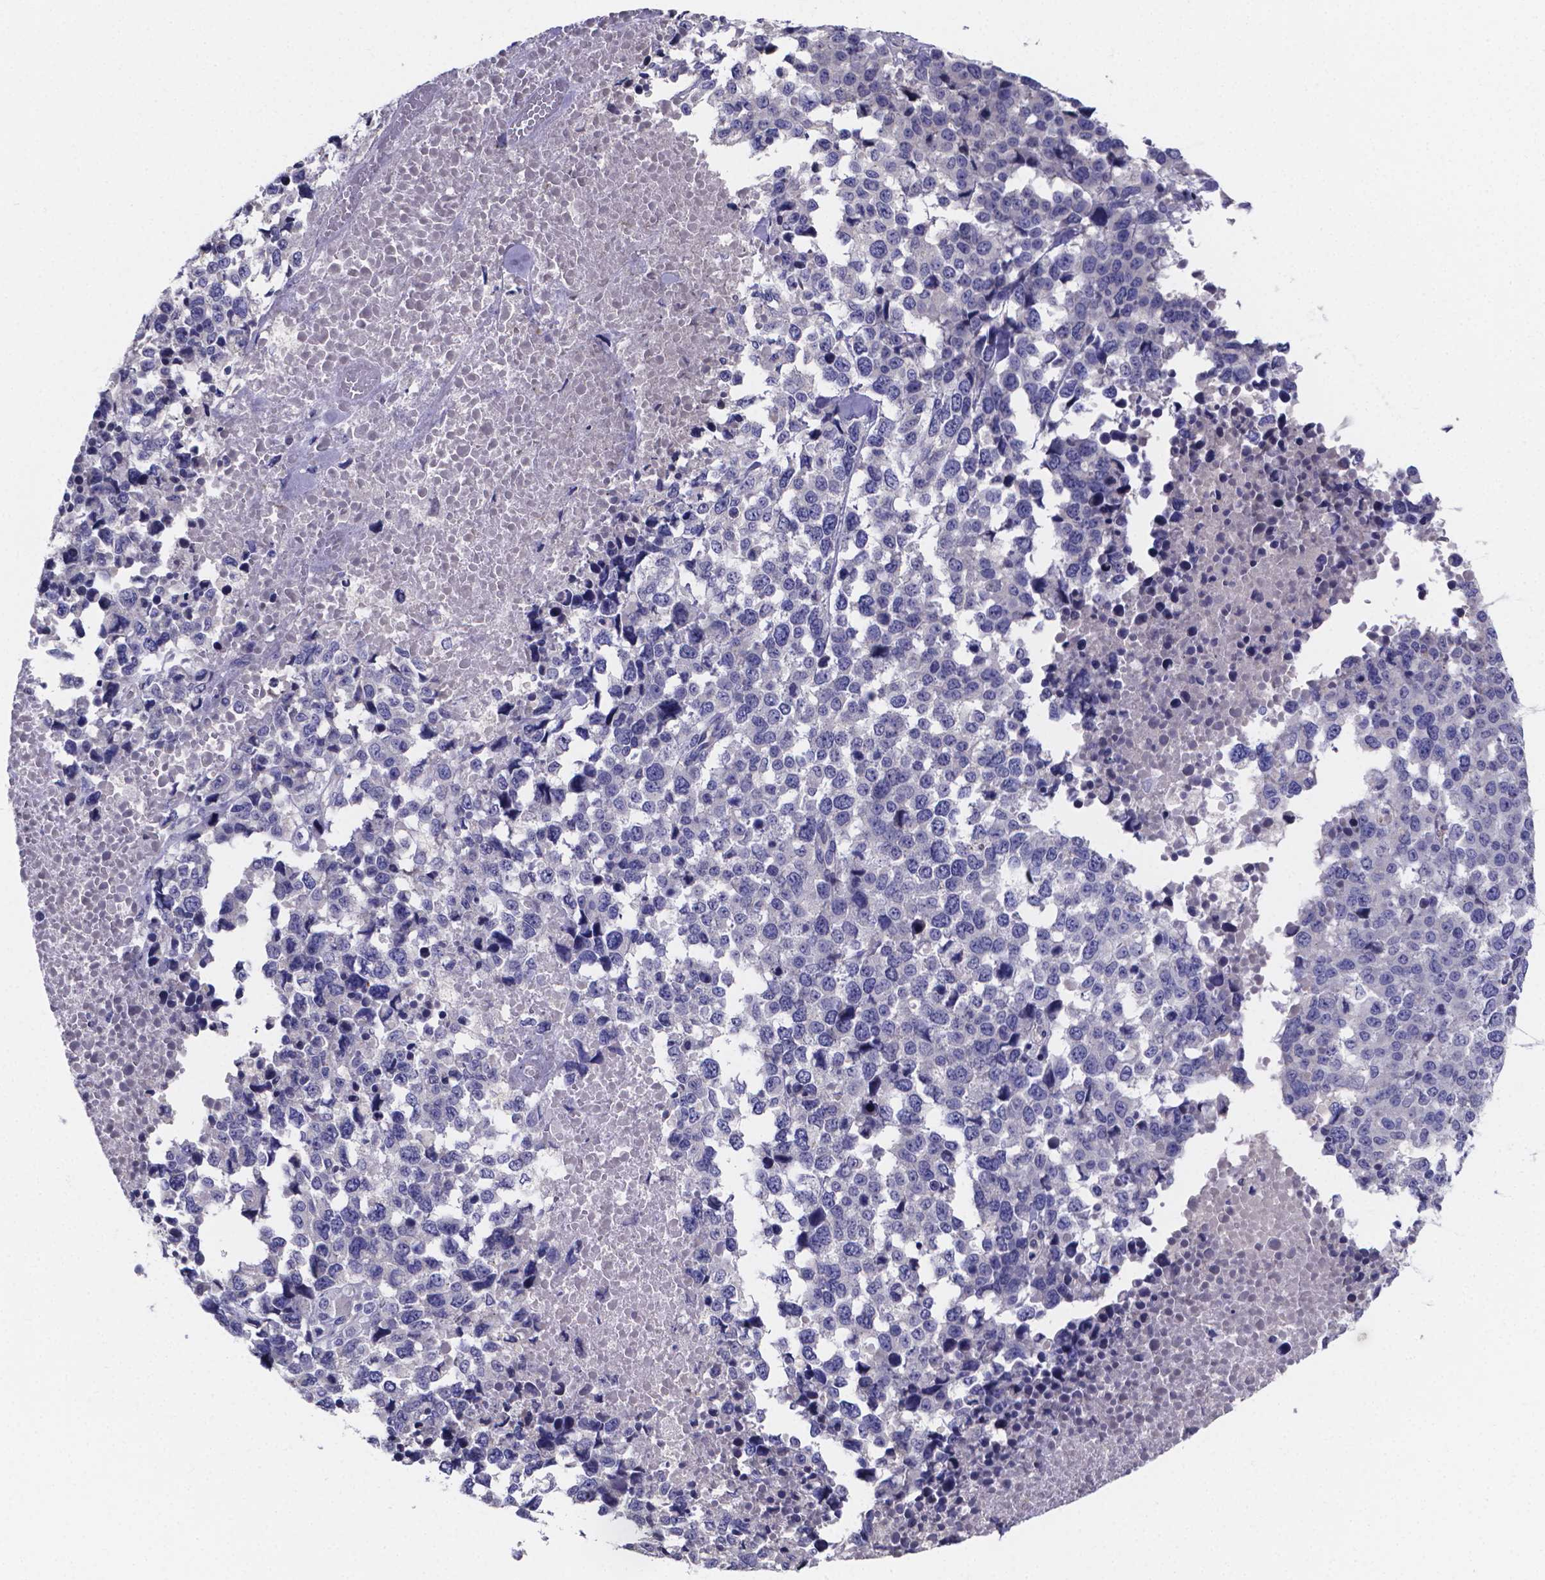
{"staining": {"intensity": "negative", "quantity": "none", "location": "none"}, "tissue": "melanoma", "cell_type": "Tumor cells", "image_type": "cancer", "snomed": [{"axis": "morphology", "description": "Malignant melanoma, Metastatic site"}, {"axis": "topography", "description": "Skin"}], "caption": "This is an immunohistochemistry (IHC) photomicrograph of human malignant melanoma (metastatic site). There is no expression in tumor cells.", "gene": "SFRP4", "patient": {"sex": "male", "age": 84}}